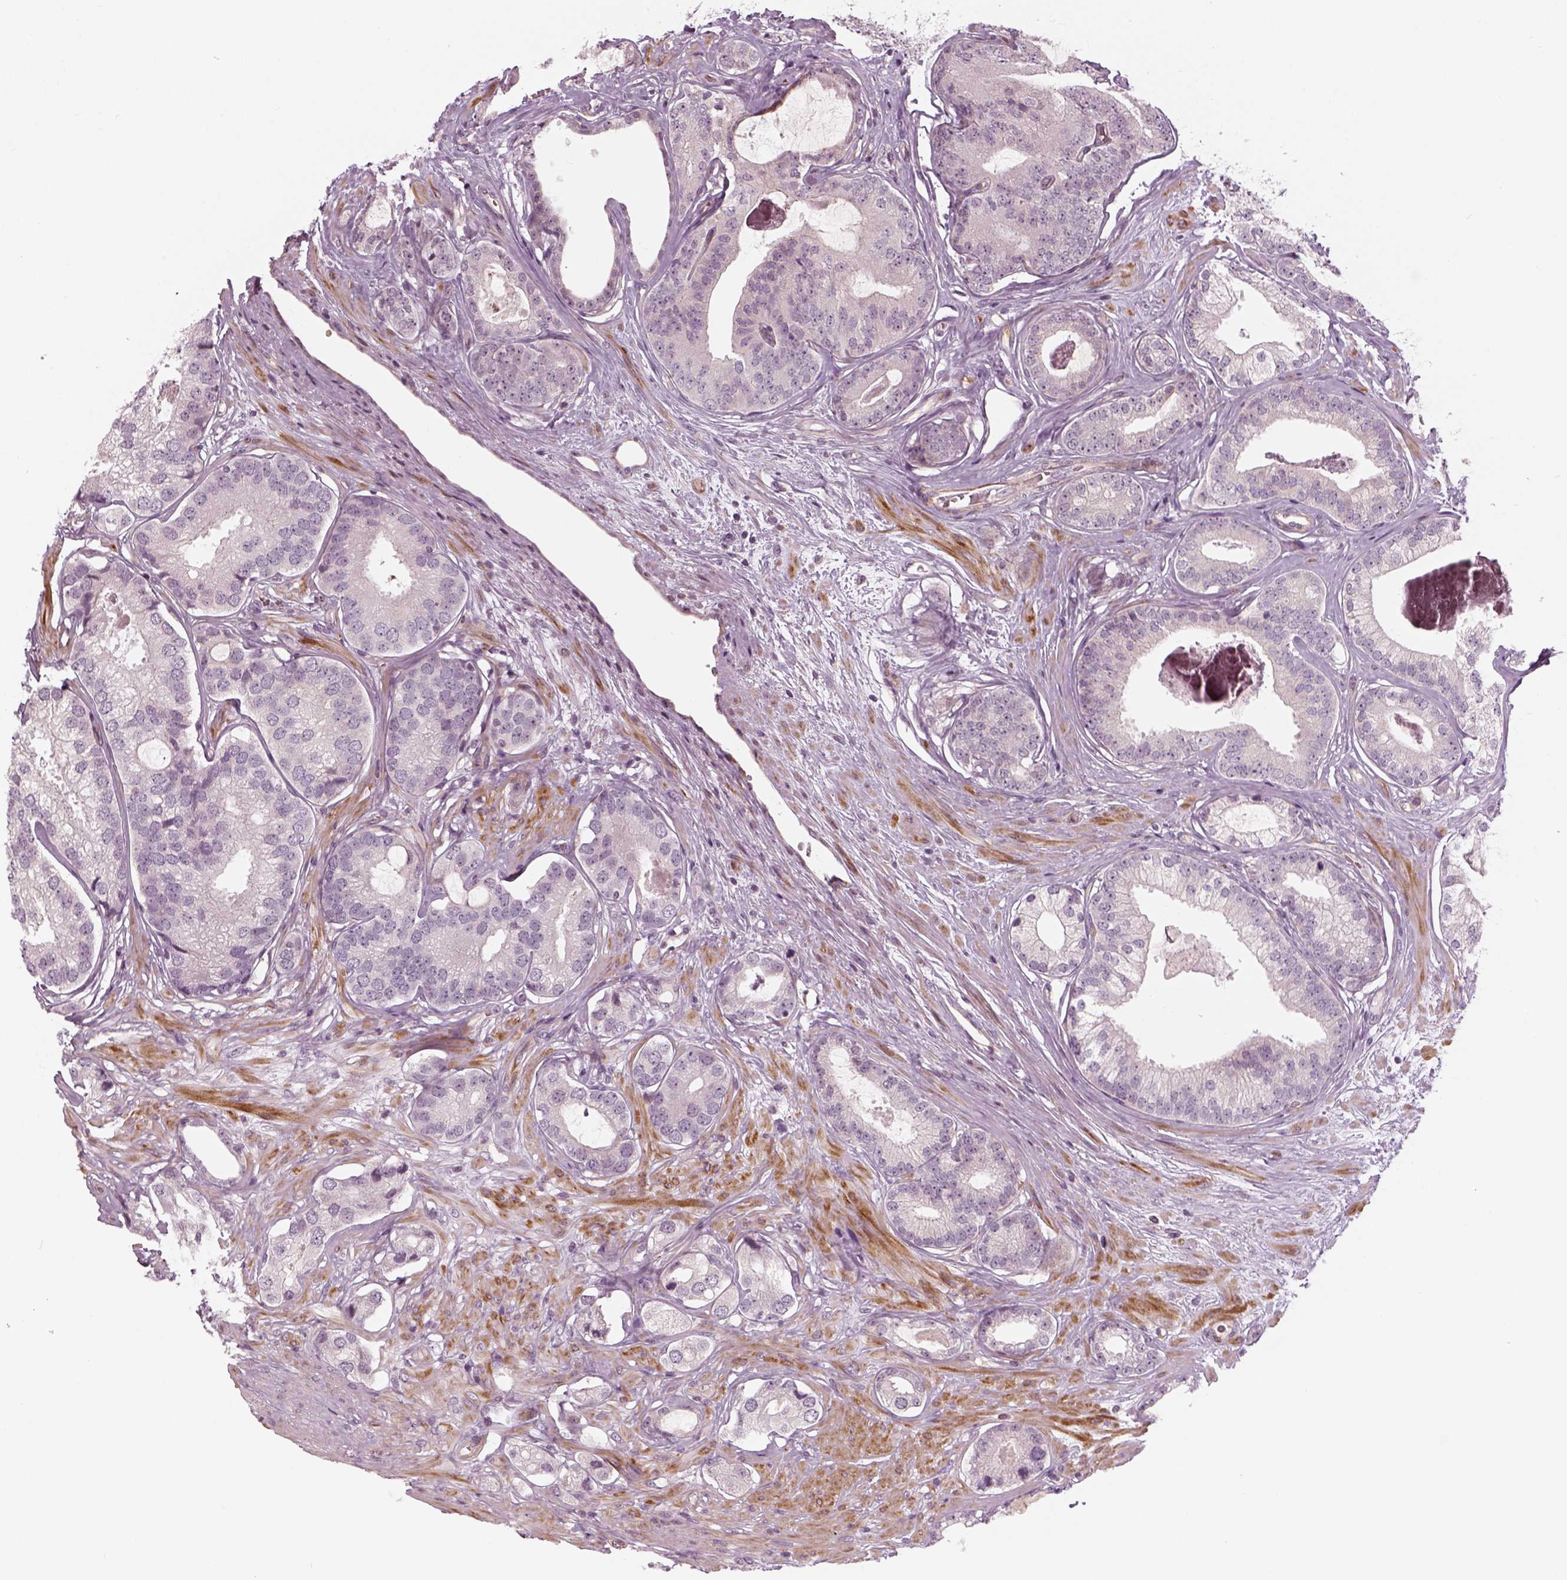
{"staining": {"intensity": "negative", "quantity": "none", "location": "none"}, "tissue": "prostate cancer", "cell_type": "Tumor cells", "image_type": "cancer", "snomed": [{"axis": "morphology", "description": "Adenocarcinoma, Low grade"}, {"axis": "topography", "description": "Prostate"}], "caption": "Prostate cancer was stained to show a protein in brown. There is no significant staining in tumor cells.", "gene": "DNASE1L1", "patient": {"sex": "male", "age": 61}}